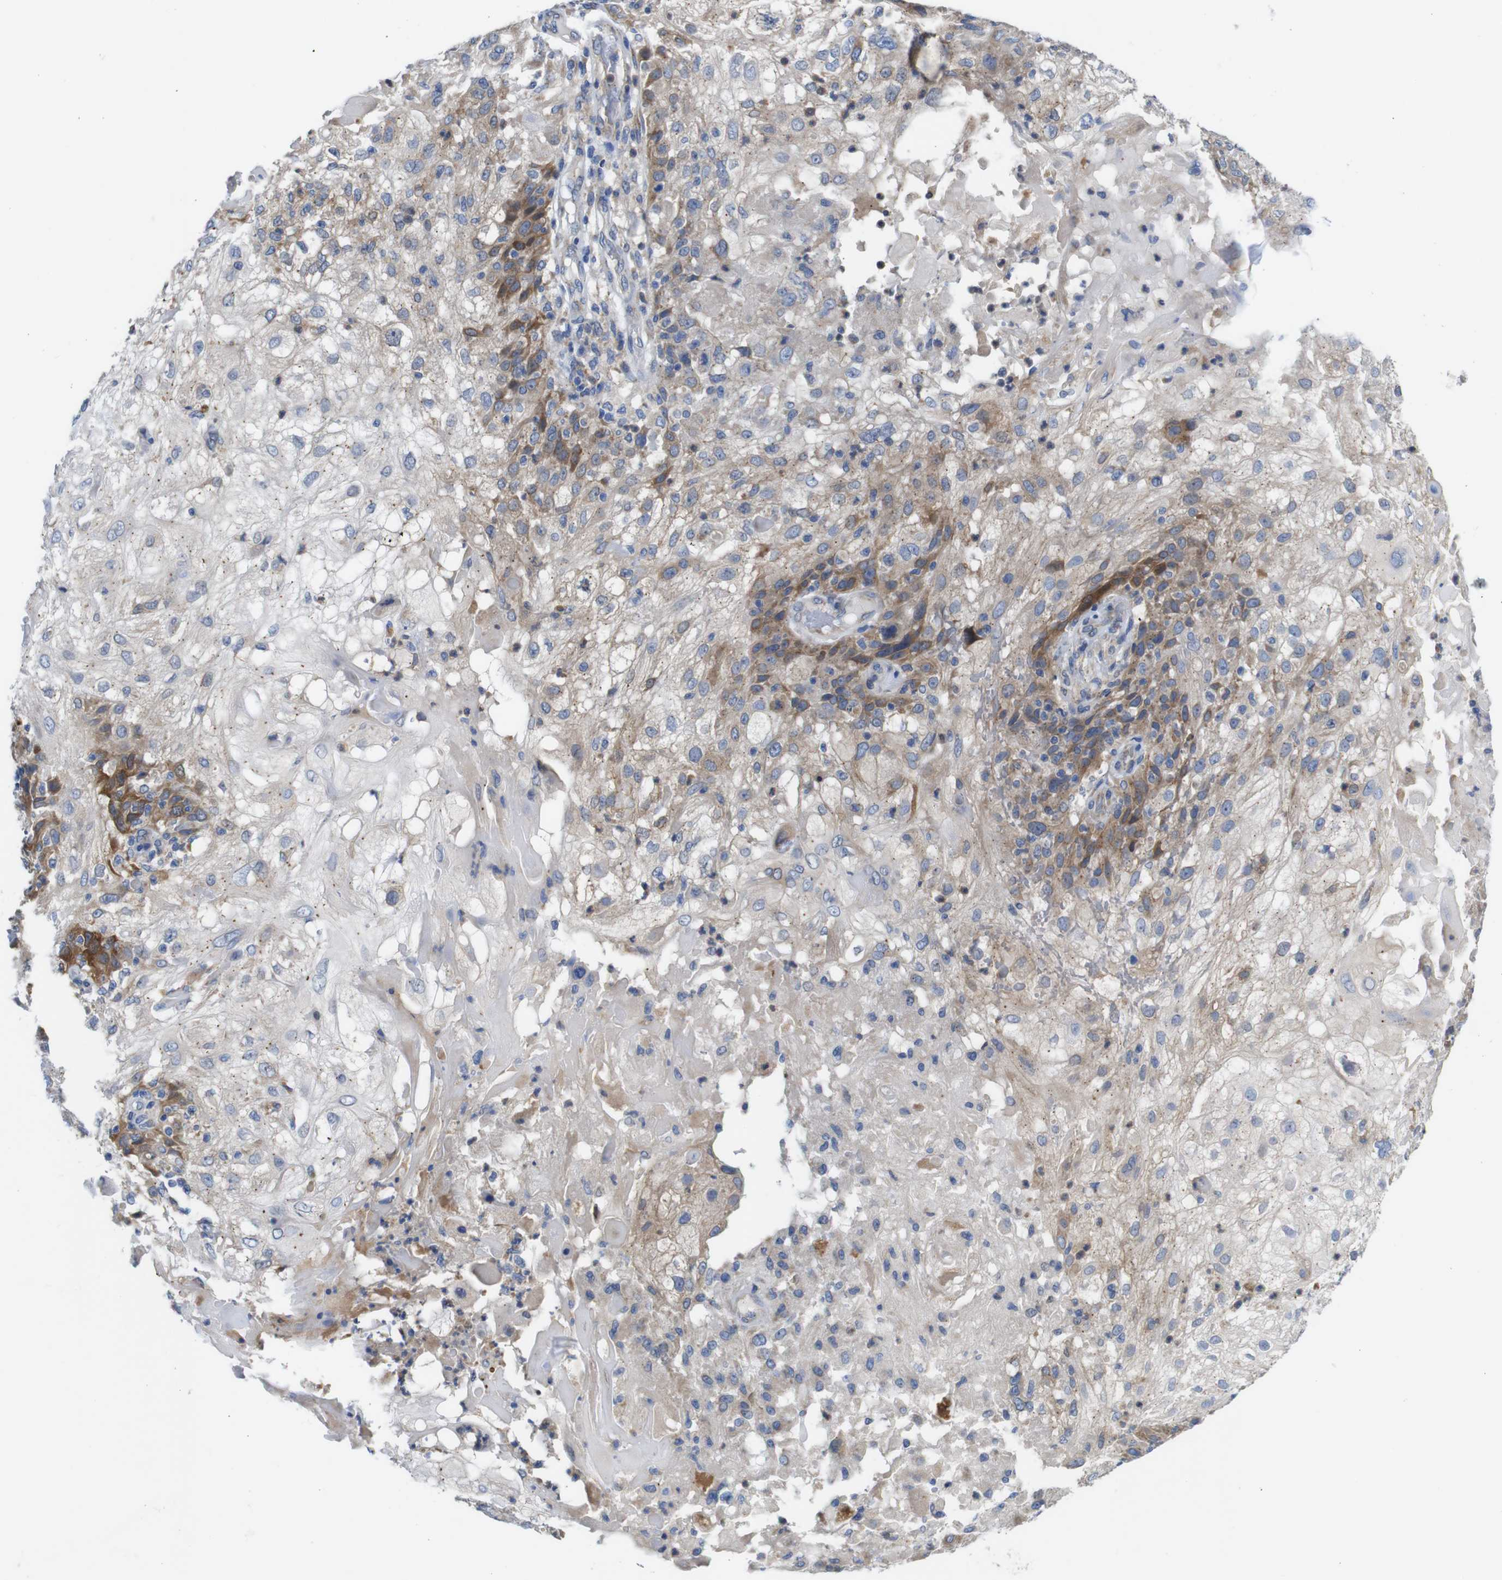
{"staining": {"intensity": "moderate", "quantity": "25%-75%", "location": "cytoplasmic/membranous"}, "tissue": "skin cancer", "cell_type": "Tumor cells", "image_type": "cancer", "snomed": [{"axis": "morphology", "description": "Normal tissue, NOS"}, {"axis": "morphology", "description": "Squamous cell carcinoma, NOS"}, {"axis": "topography", "description": "Skin"}], "caption": "A high-resolution histopathology image shows immunohistochemistry (IHC) staining of skin cancer, which shows moderate cytoplasmic/membranous expression in about 25%-75% of tumor cells.", "gene": "DDRGK1", "patient": {"sex": "female", "age": 83}}